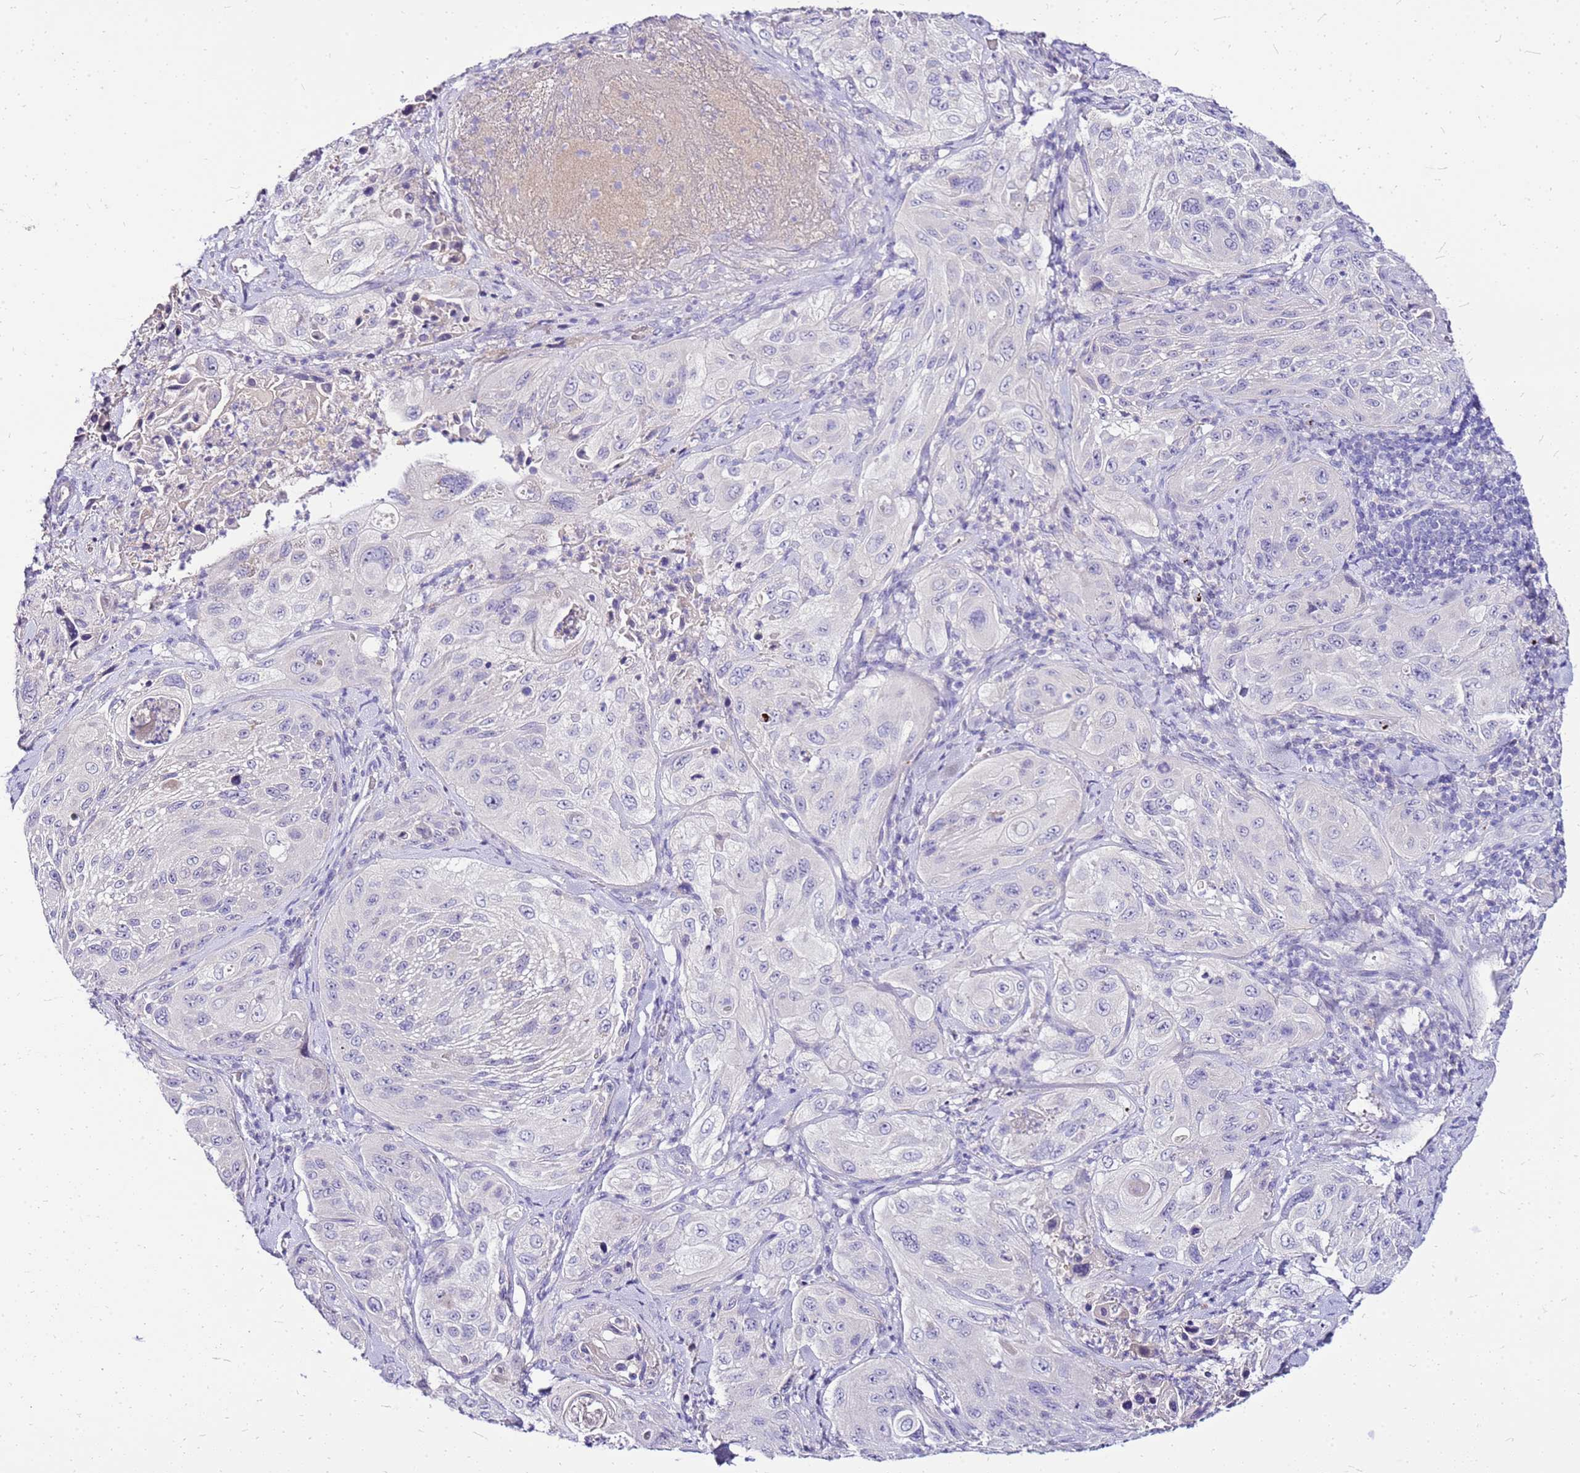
{"staining": {"intensity": "negative", "quantity": "none", "location": "none"}, "tissue": "cervical cancer", "cell_type": "Tumor cells", "image_type": "cancer", "snomed": [{"axis": "morphology", "description": "Squamous cell carcinoma, NOS"}, {"axis": "topography", "description": "Cervix"}], "caption": "IHC photomicrograph of neoplastic tissue: cervical cancer (squamous cell carcinoma) stained with DAB (3,3'-diaminobenzidine) demonstrates no significant protein staining in tumor cells.", "gene": "DCDC2B", "patient": {"sex": "female", "age": 42}}